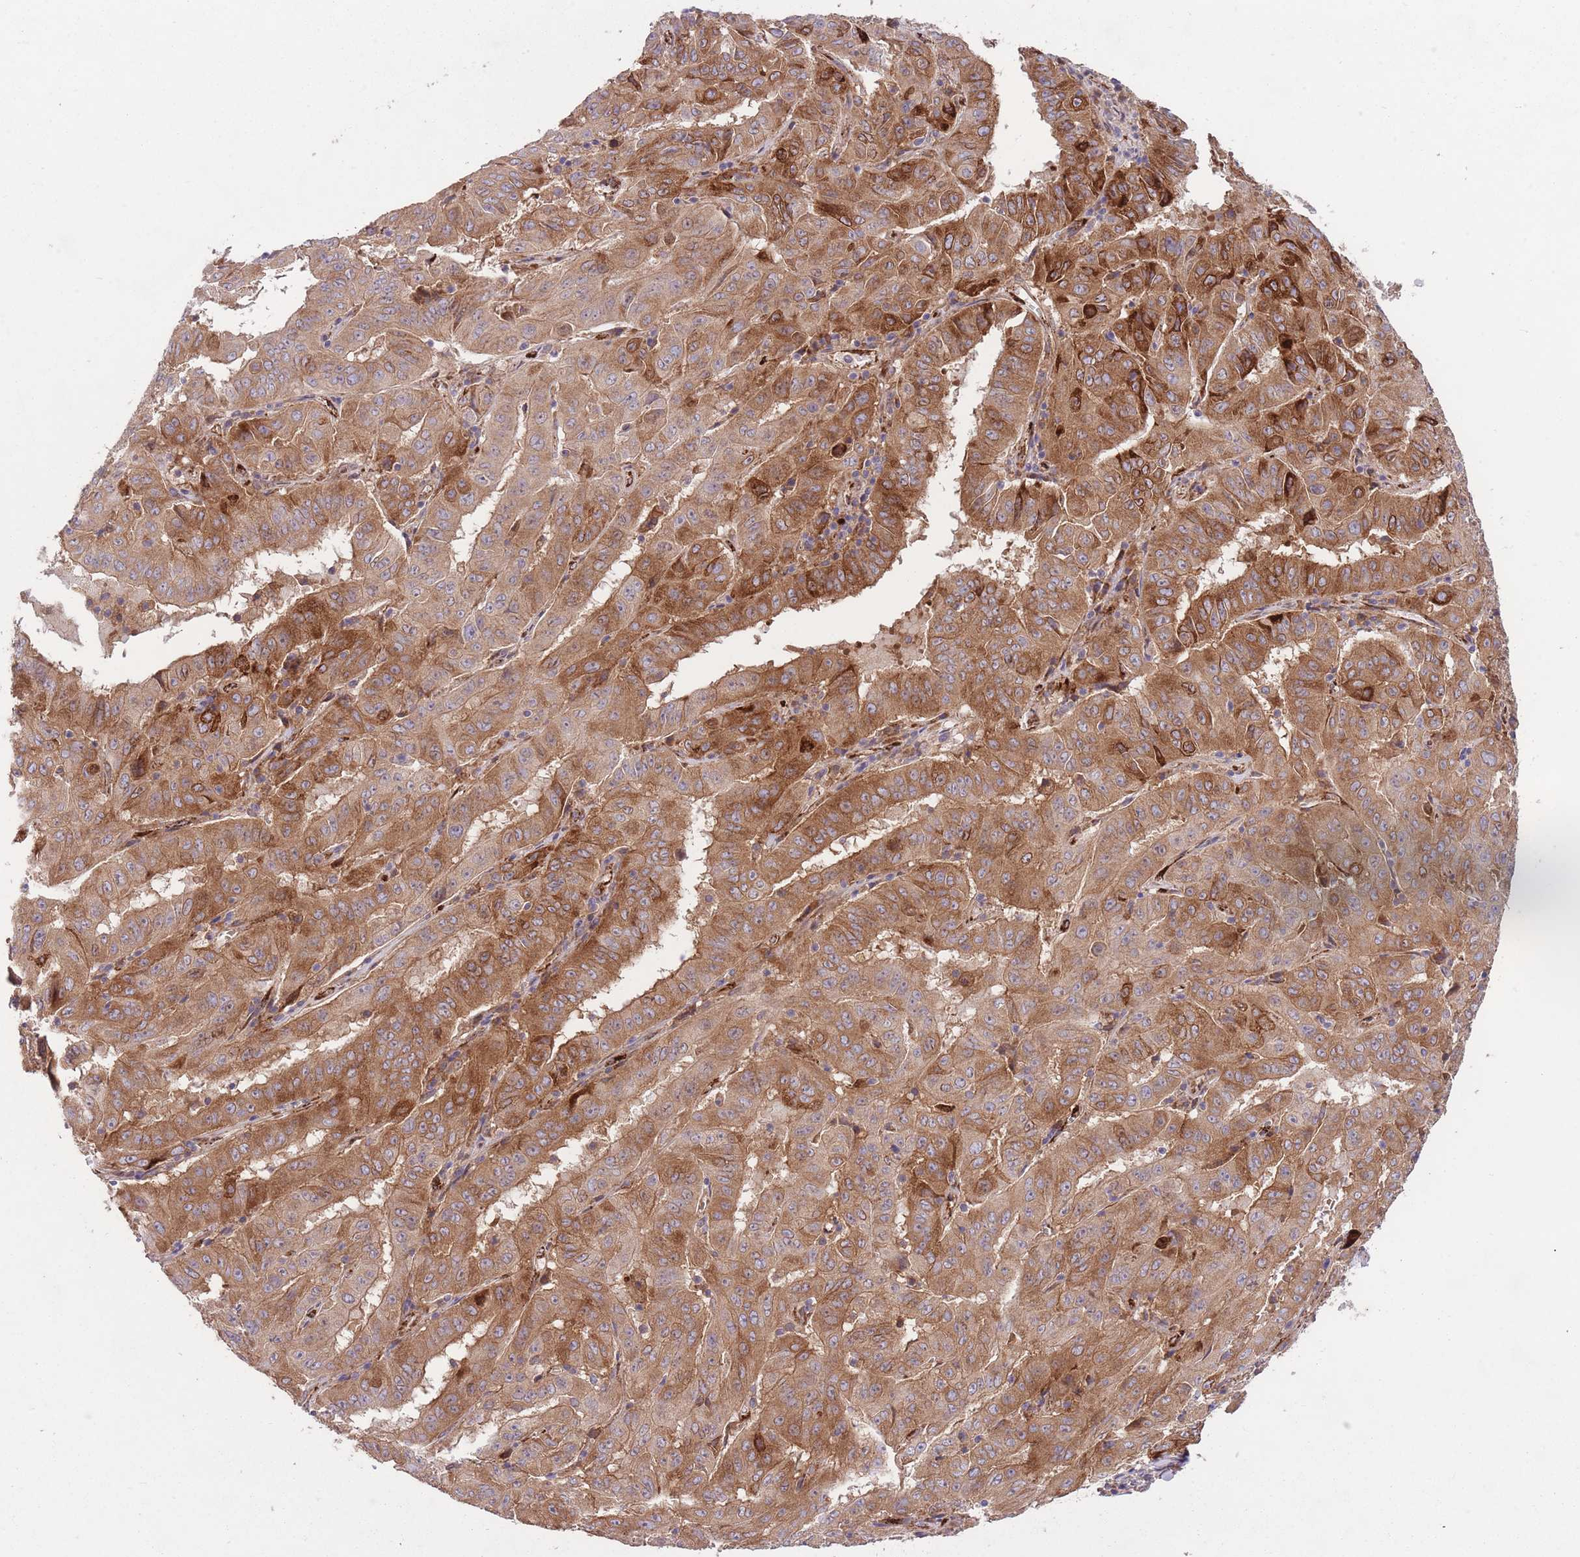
{"staining": {"intensity": "moderate", "quantity": ">75%", "location": "cytoplasmic/membranous"}, "tissue": "pancreatic cancer", "cell_type": "Tumor cells", "image_type": "cancer", "snomed": [{"axis": "morphology", "description": "Adenocarcinoma, NOS"}, {"axis": "topography", "description": "Pancreas"}], "caption": "Pancreatic cancer (adenocarcinoma) tissue exhibits moderate cytoplasmic/membranous positivity in approximately >75% of tumor cells, visualized by immunohistochemistry.", "gene": "CISH", "patient": {"sex": "male", "age": 63}}